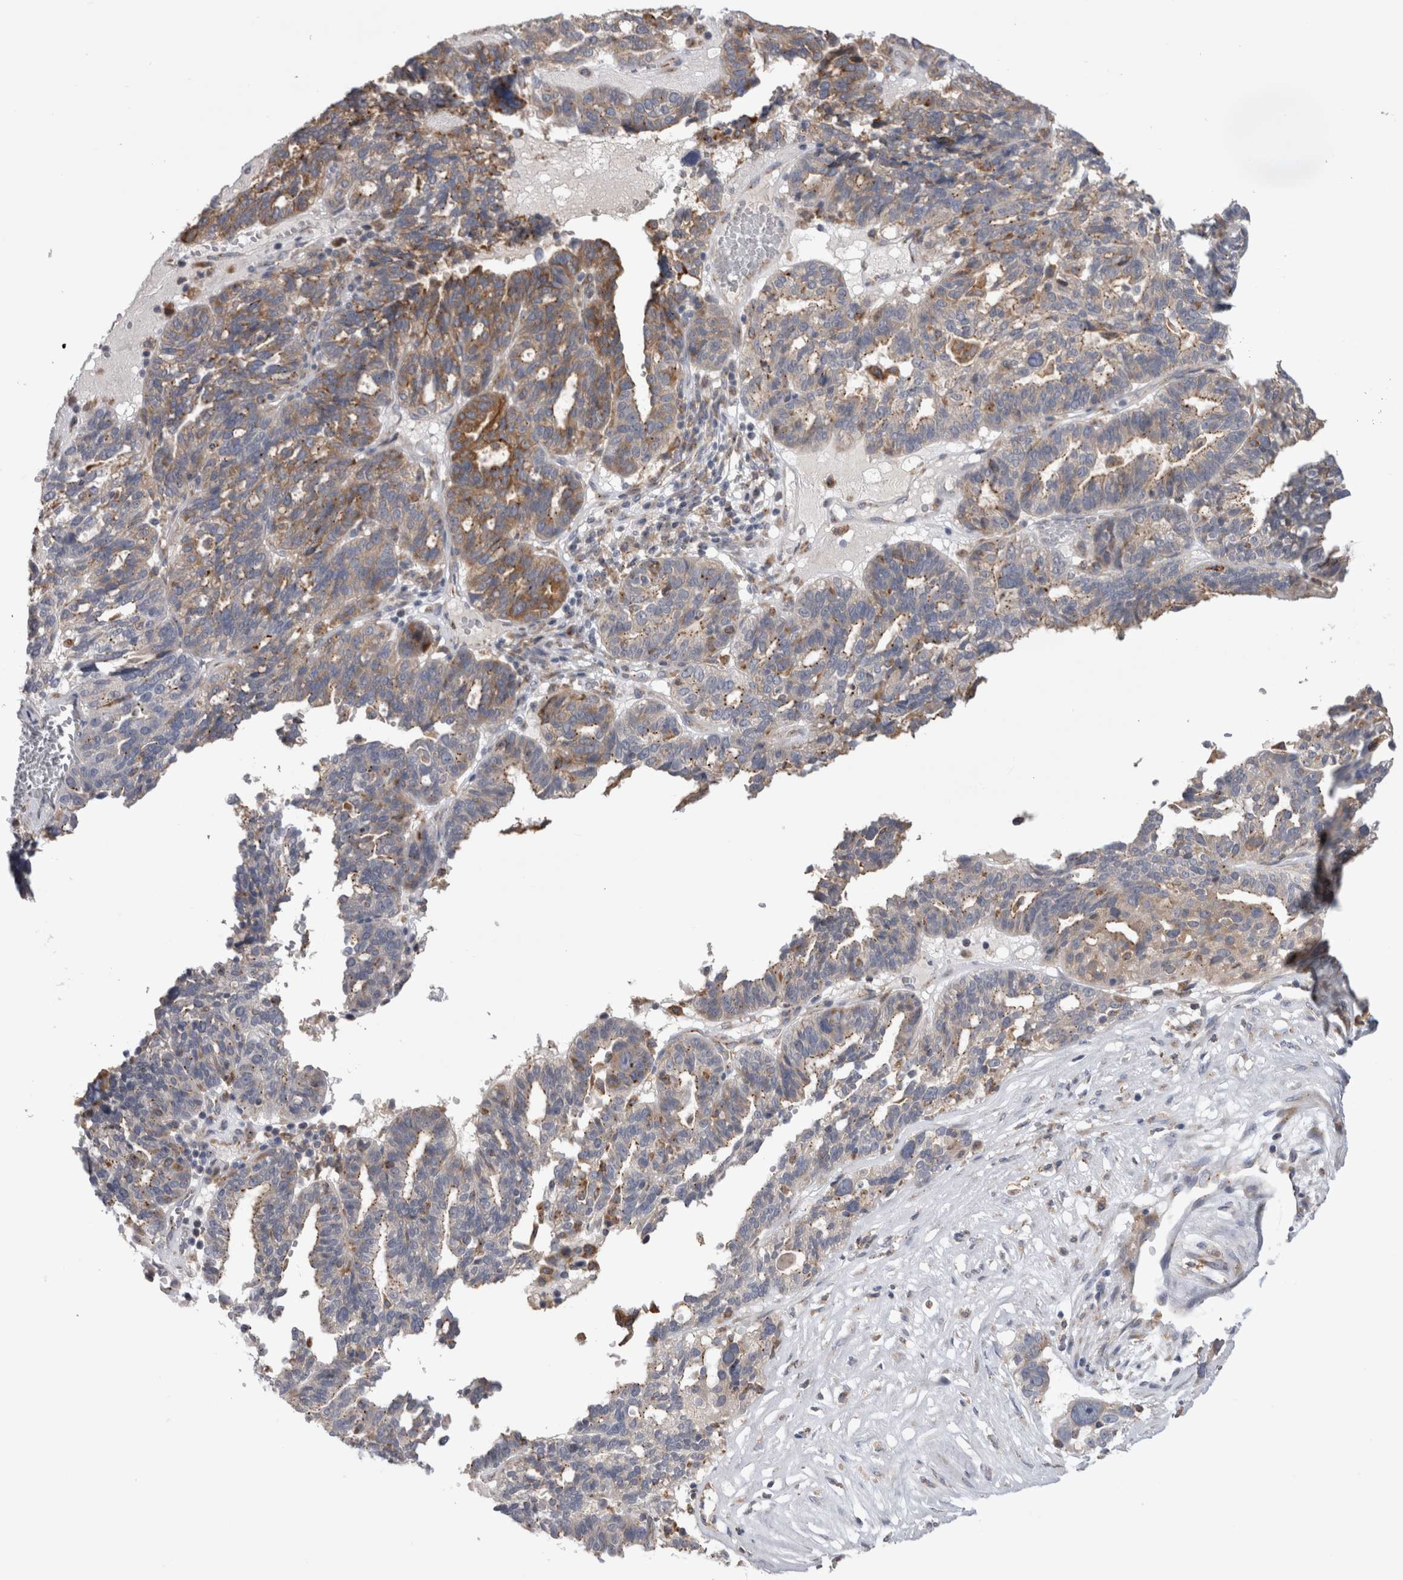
{"staining": {"intensity": "moderate", "quantity": "<25%", "location": "cytoplasmic/membranous"}, "tissue": "ovarian cancer", "cell_type": "Tumor cells", "image_type": "cancer", "snomed": [{"axis": "morphology", "description": "Cystadenocarcinoma, serous, NOS"}, {"axis": "topography", "description": "Ovary"}], "caption": "A low amount of moderate cytoplasmic/membranous expression is appreciated in about <25% of tumor cells in ovarian cancer tissue.", "gene": "ZNF341", "patient": {"sex": "female", "age": 59}}